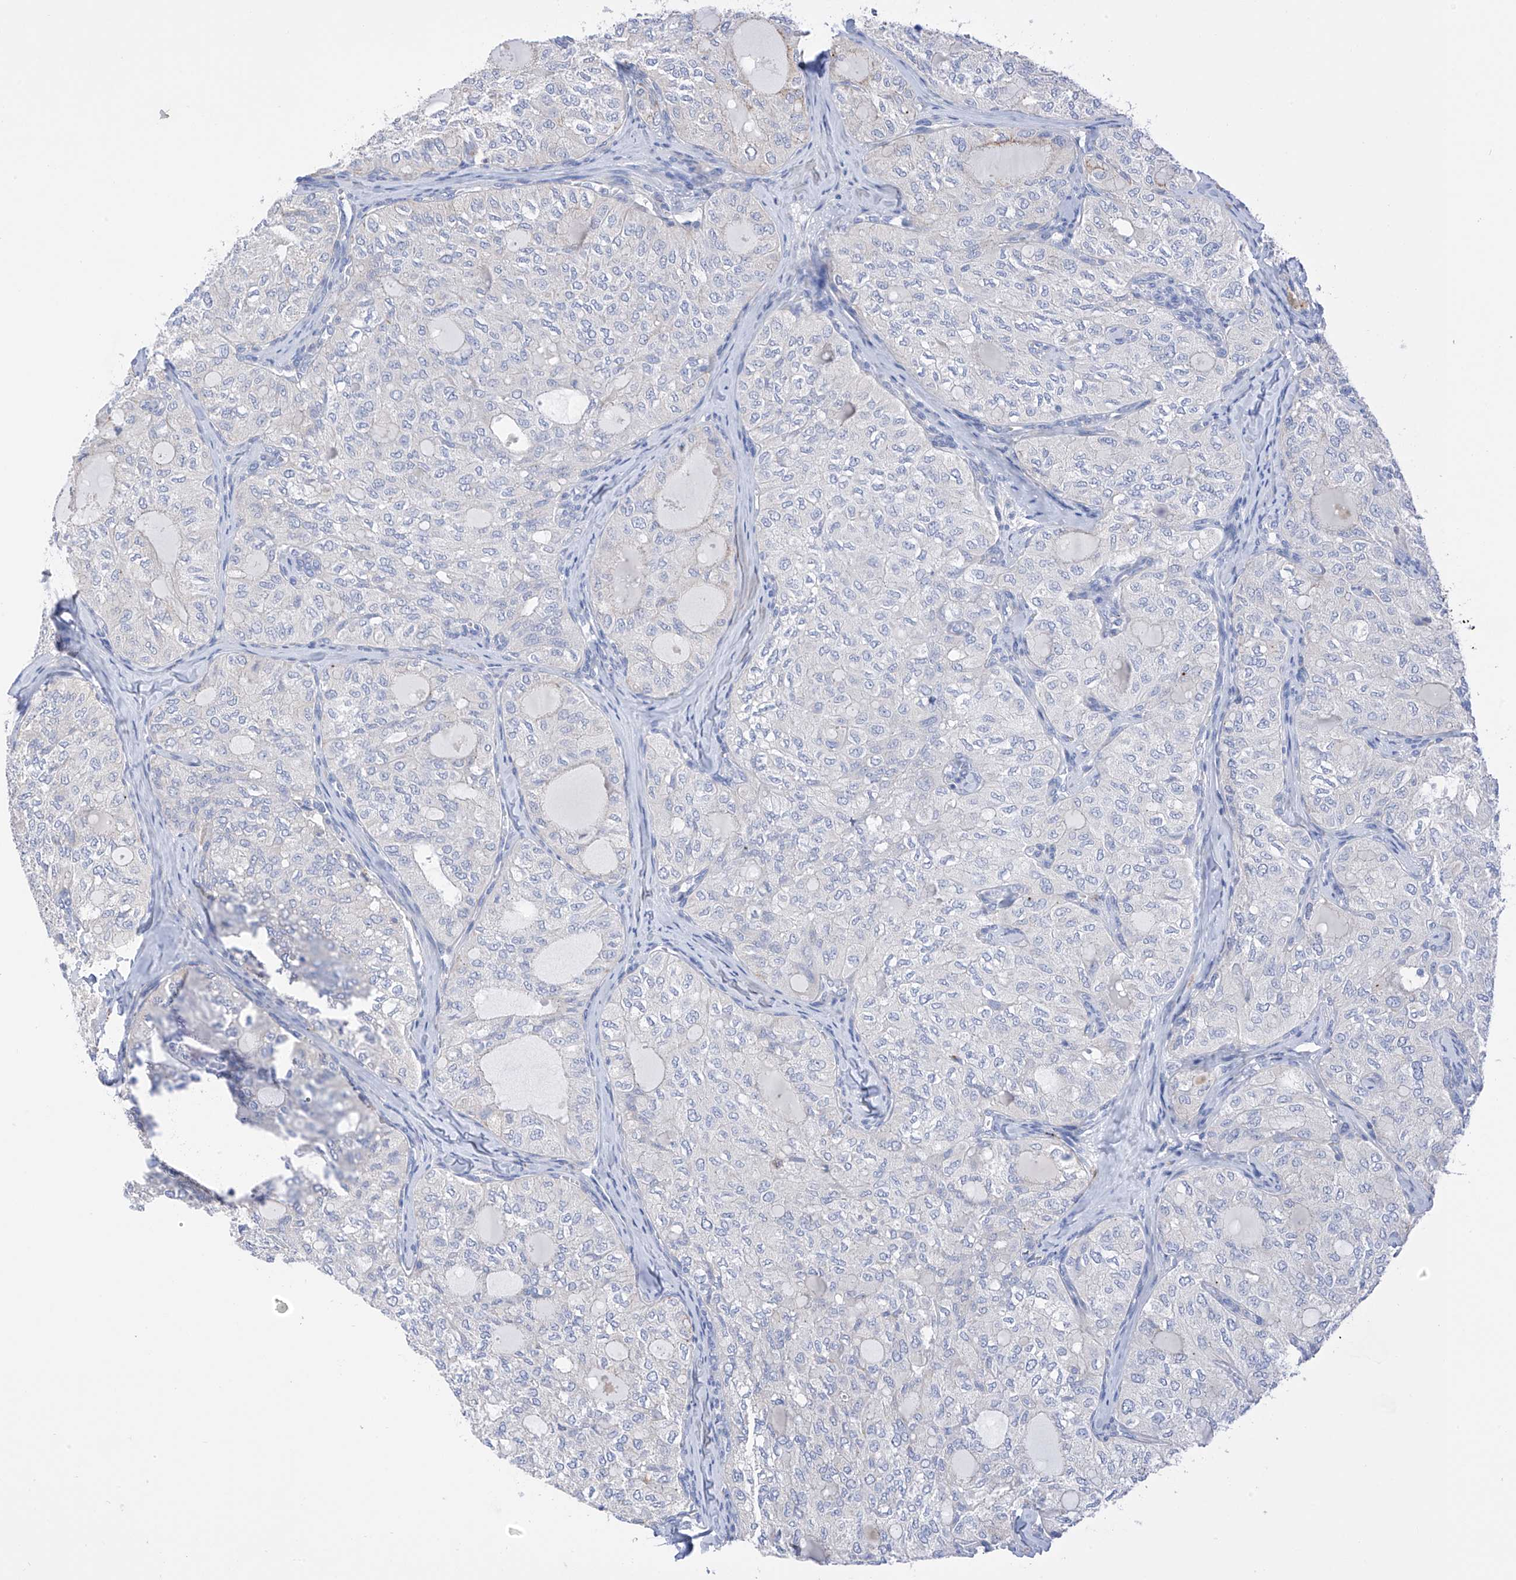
{"staining": {"intensity": "negative", "quantity": "none", "location": "none"}, "tissue": "thyroid cancer", "cell_type": "Tumor cells", "image_type": "cancer", "snomed": [{"axis": "morphology", "description": "Follicular adenoma carcinoma, NOS"}, {"axis": "topography", "description": "Thyroid gland"}], "caption": "Protein analysis of follicular adenoma carcinoma (thyroid) shows no significant expression in tumor cells.", "gene": "REC8", "patient": {"sex": "male", "age": 75}}